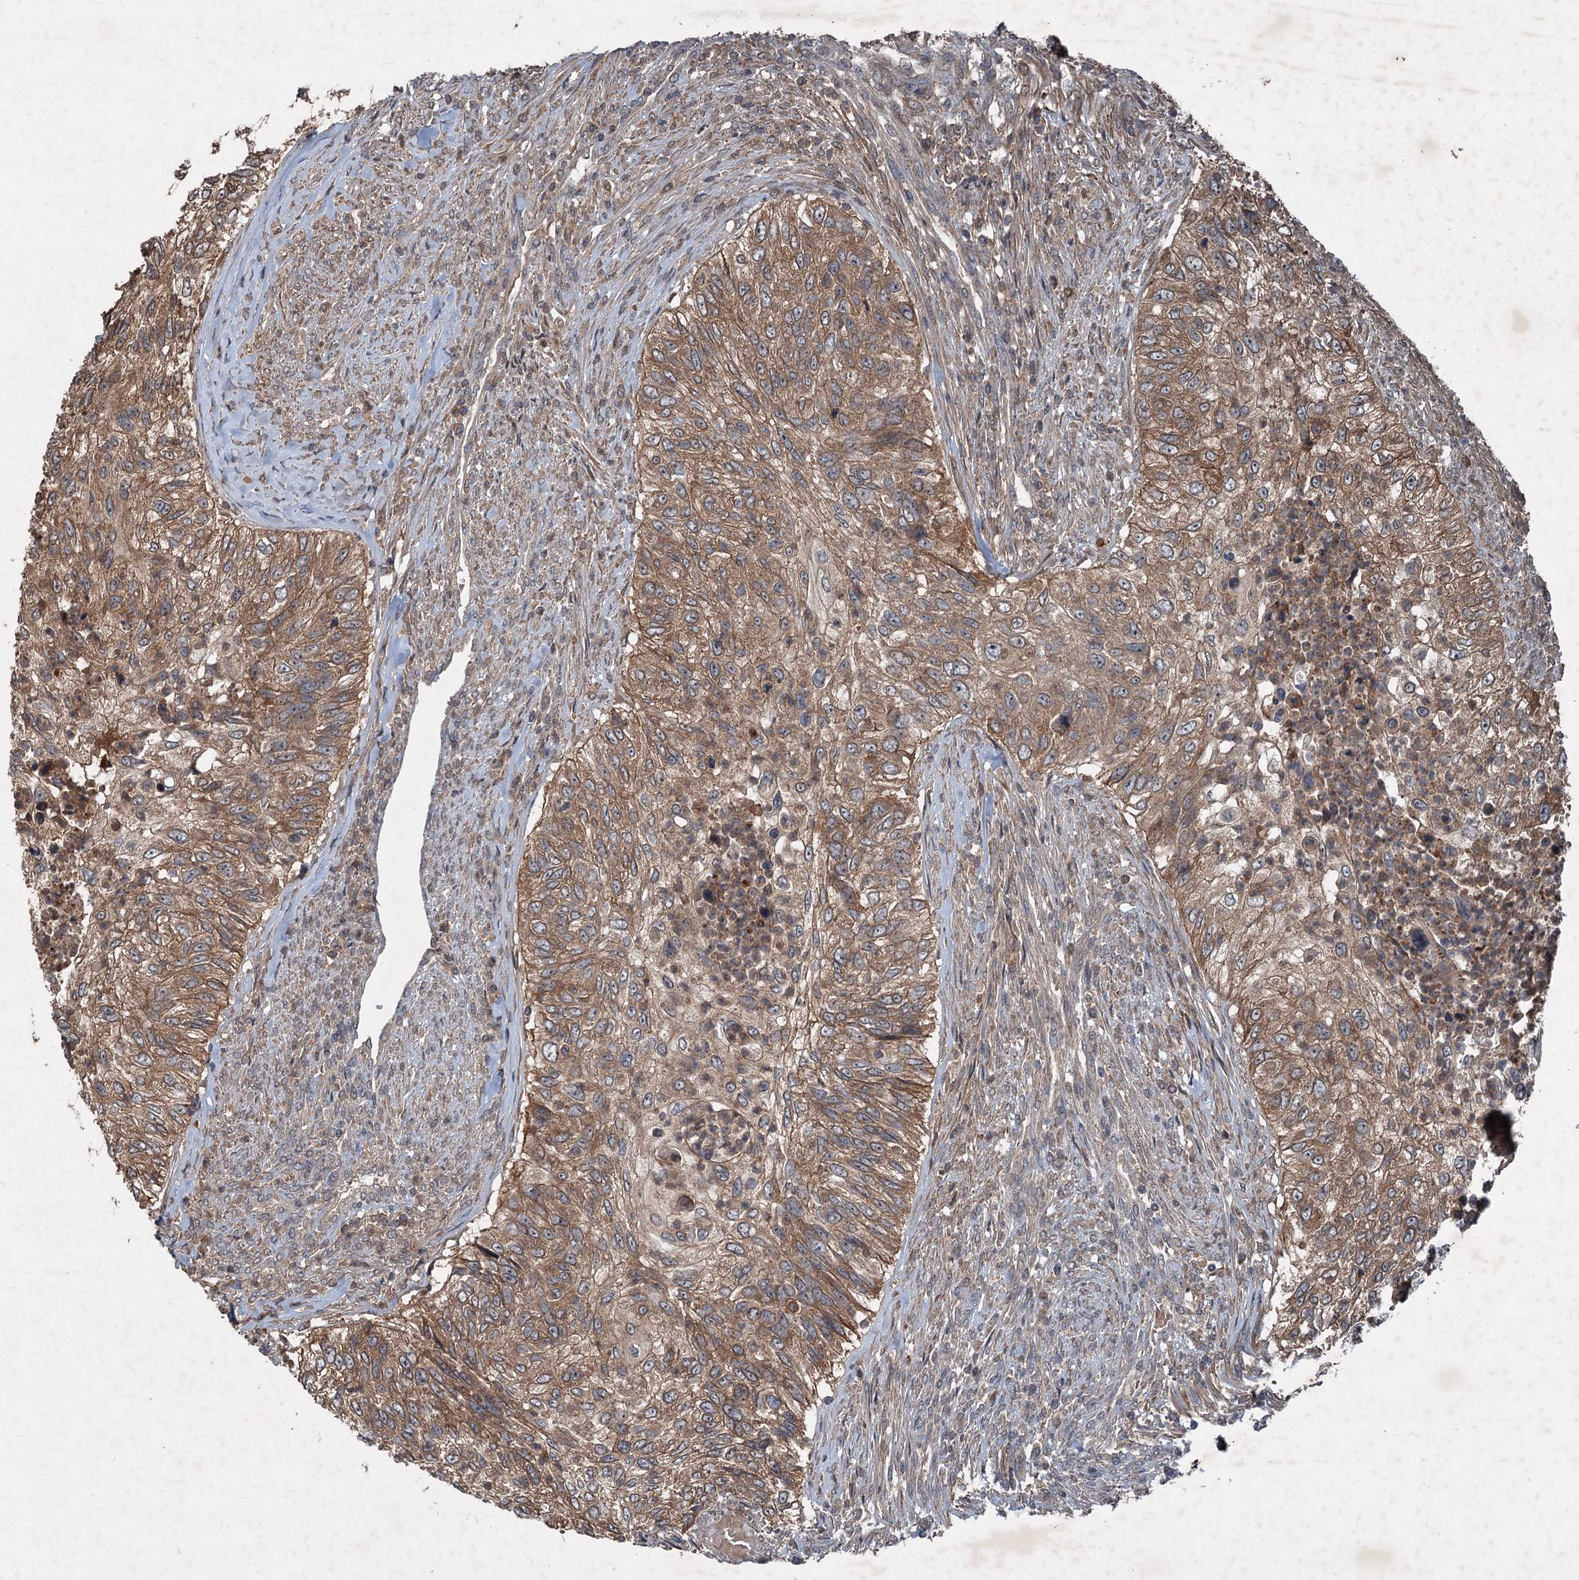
{"staining": {"intensity": "moderate", "quantity": ">75%", "location": "cytoplasmic/membranous"}, "tissue": "urothelial cancer", "cell_type": "Tumor cells", "image_type": "cancer", "snomed": [{"axis": "morphology", "description": "Urothelial carcinoma, High grade"}, {"axis": "topography", "description": "Urinary bladder"}], "caption": "The immunohistochemical stain labels moderate cytoplasmic/membranous staining in tumor cells of urothelial carcinoma (high-grade) tissue.", "gene": "ALAS1", "patient": {"sex": "female", "age": 60}}